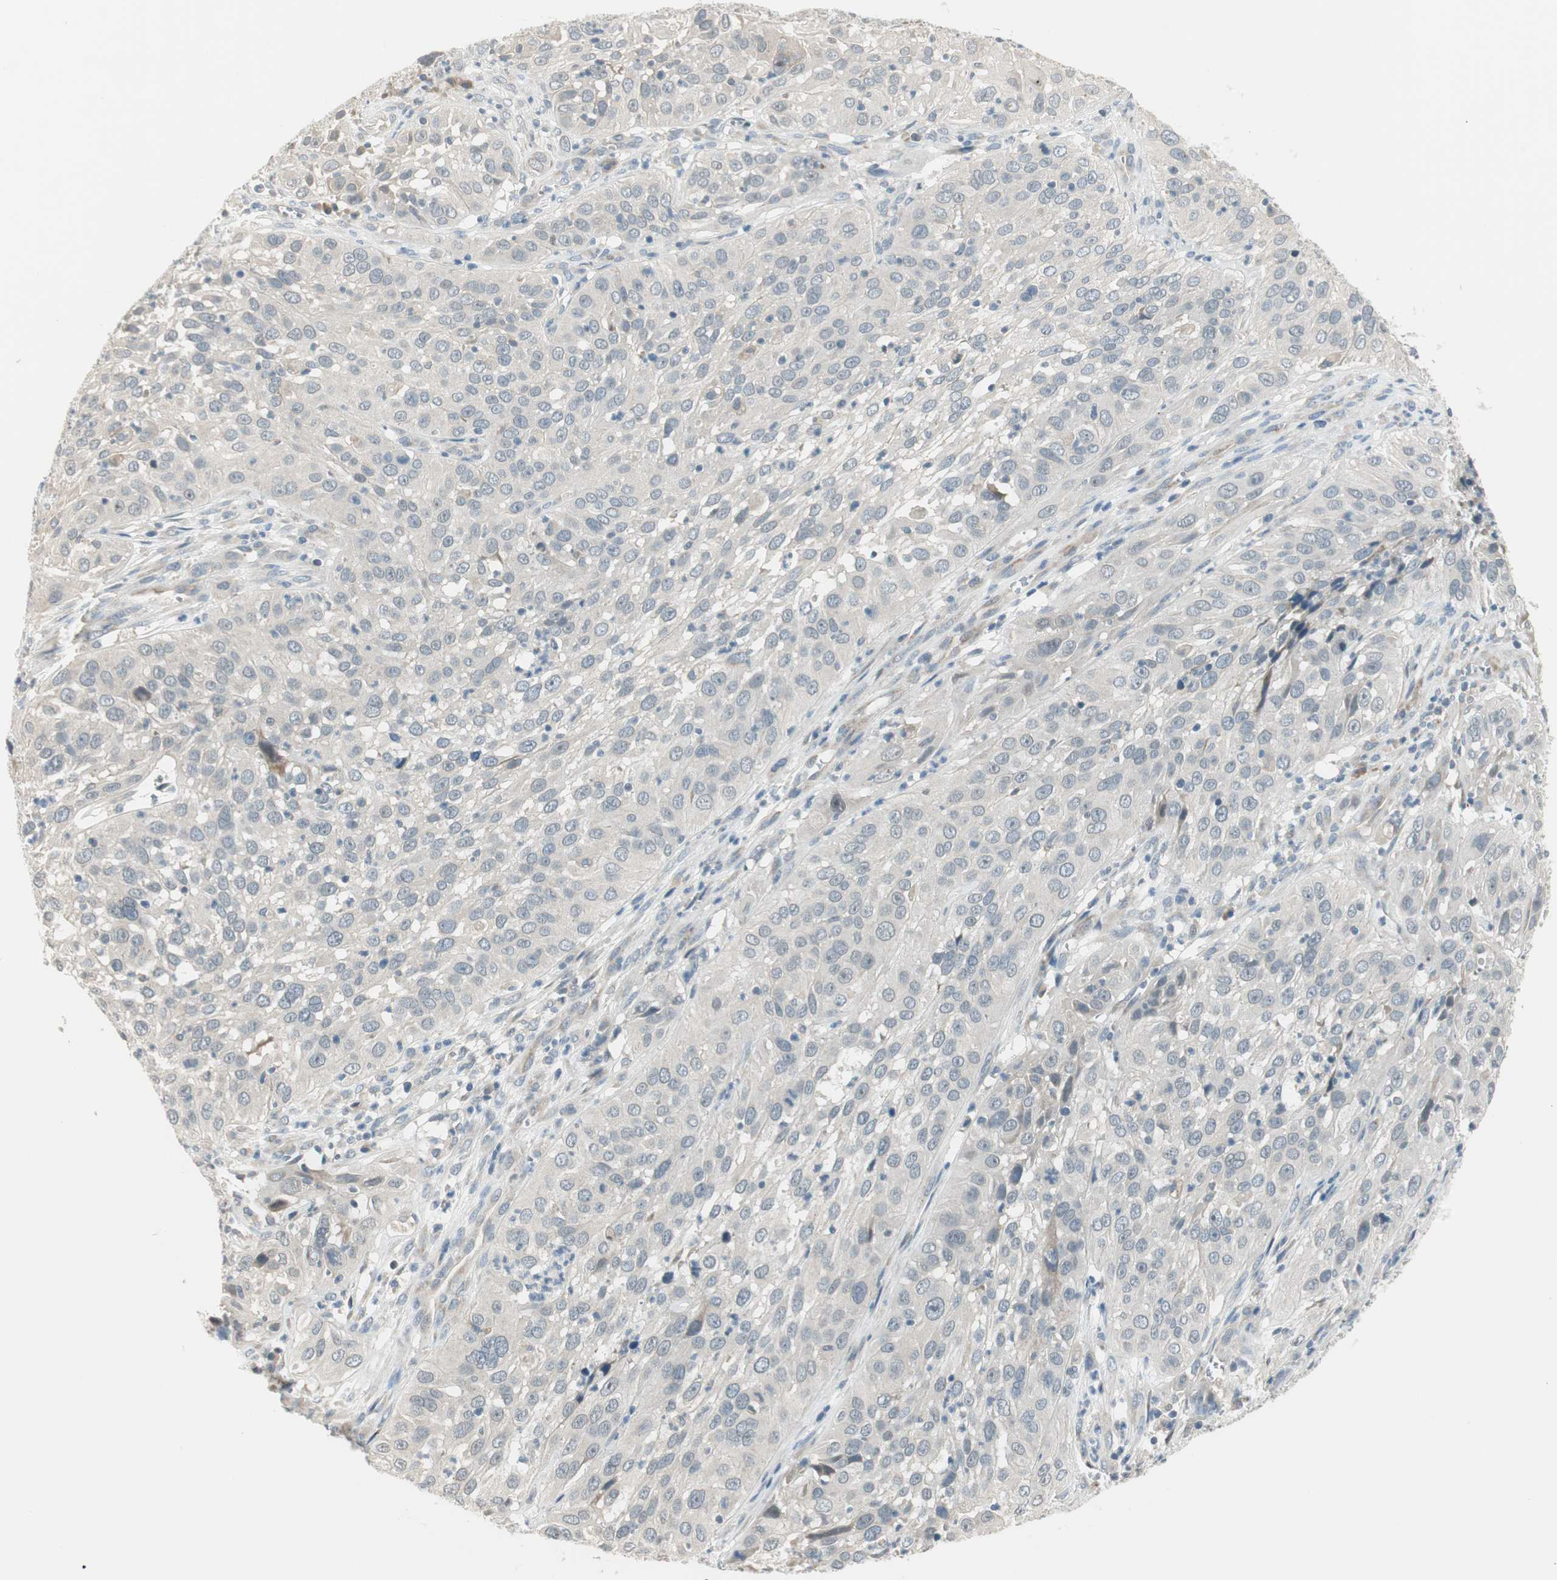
{"staining": {"intensity": "negative", "quantity": "none", "location": "none"}, "tissue": "cervical cancer", "cell_type": "Tumor cells", "image_type": "cancer", "snomed": [{"axis": "morphology", "description": "Squamous cell carcinoma, NOS"}, {"axis": "topography", "description": "Cervix"}], "caption": "Tumor cells show no significant protein positivity in cervical squamous cell carcinoma.", "gene": "PCDHB15", "patient": {"sex": "female", "age": 32}}